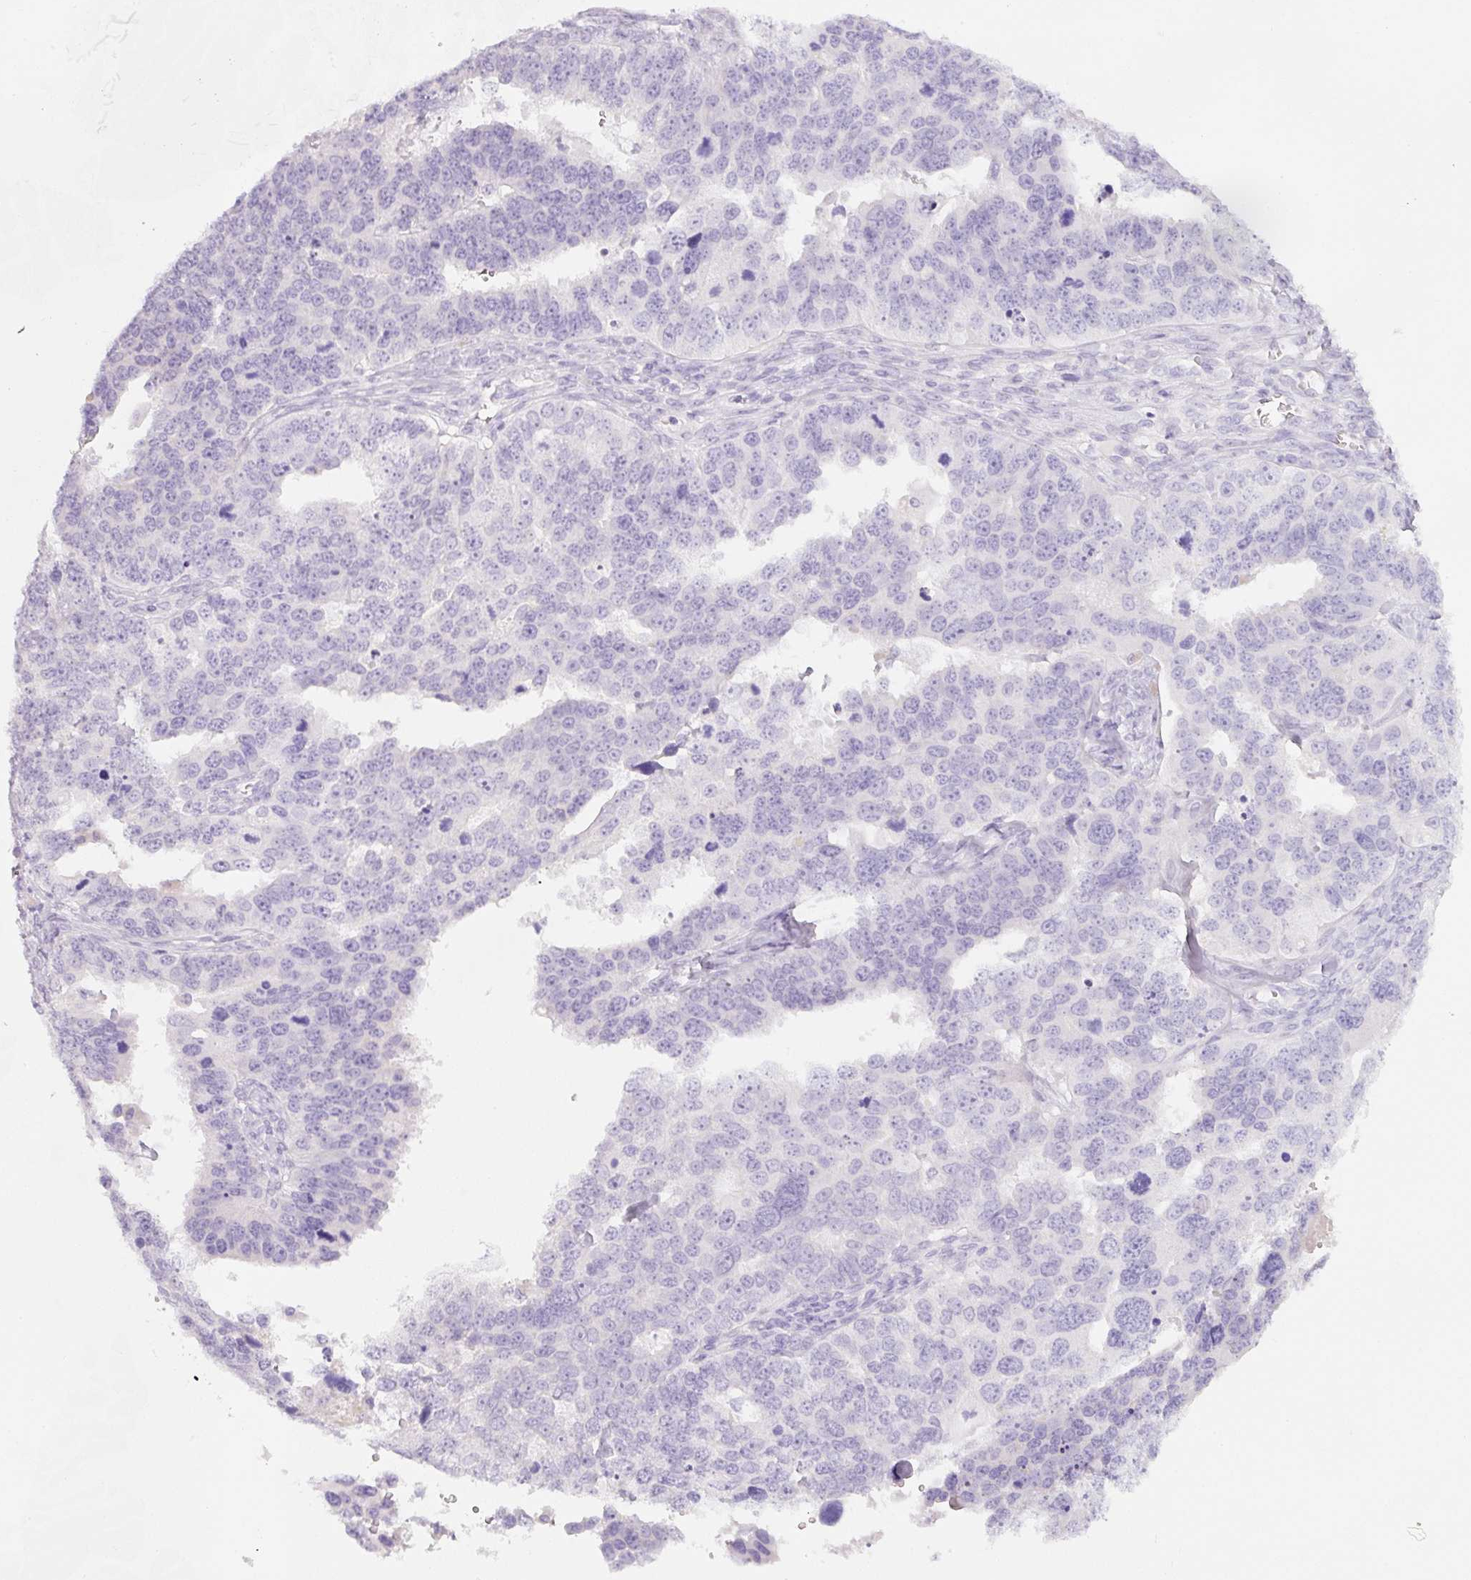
{"staining": {"intensity": "negative", "quantity": "none", "location": "none"}, "tissue": "ovarian cancer", "cell_type": "Tumor cells", "image_type": "cancer", "snomed": [{"axis": "morphology", "description": "Cystadenocarcinoma, serous, NOS"}, {"axis": "topography", "description": "Ovary"}], "caption": "DAB (3,3'-diaminobenzidine) immunohistochemical staining of ovarian cancer shows no significant expression in tumor cells. (Brightfield microscopy of DAB (3,3'-diaminobenzidine) immunohistochemistry at high magnification).", "gene": "SLC2A2", "patient": {"sex": "female", "age": 76}}